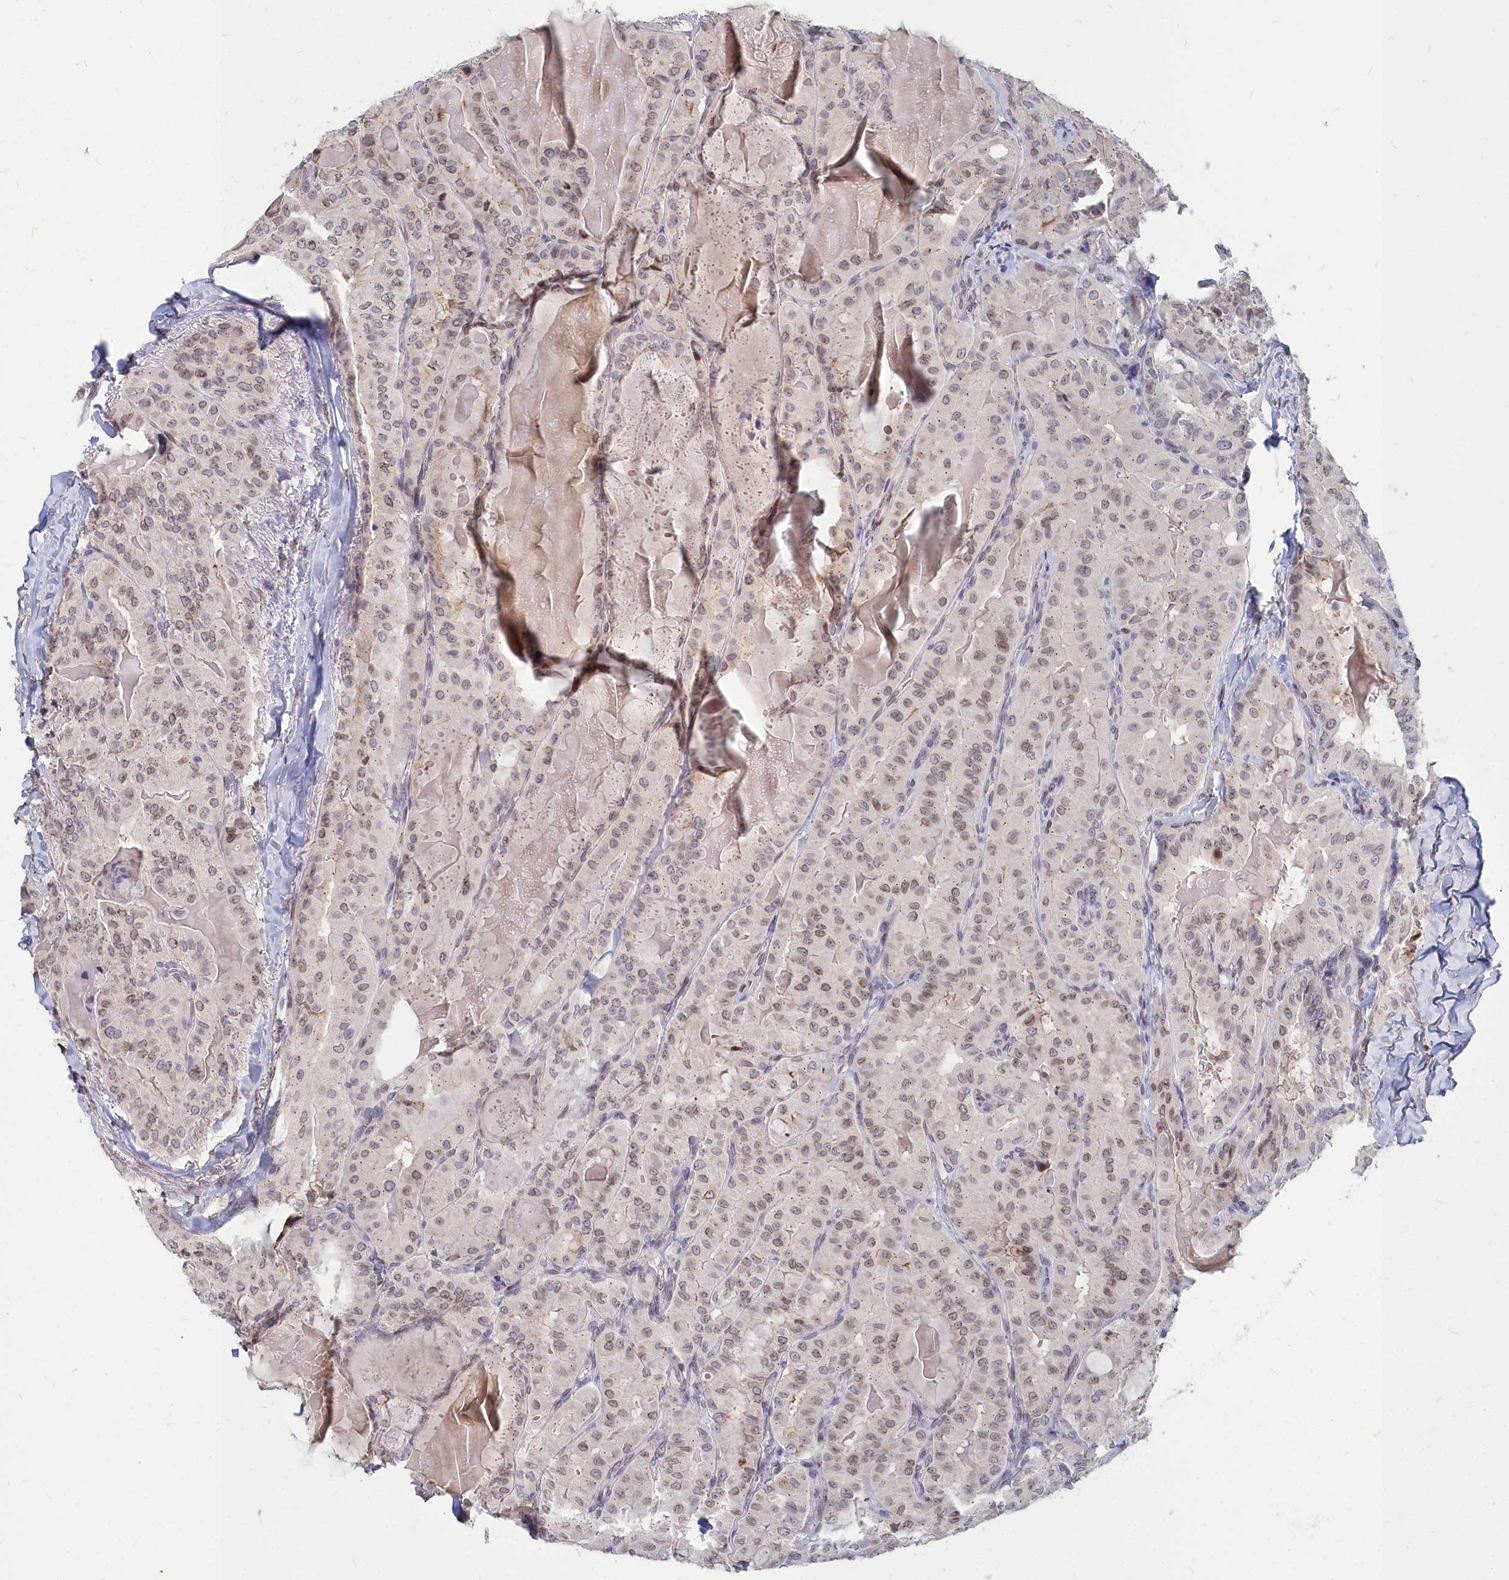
{"staining": {"intensity": "weak", "quantity": ">75%", "location": "cytoplasmic/membranous,nuclear"}, "tissue": "thyroid cancer", "cell_type": "Tumor cells", "image_type": "cancer", "snomed": [{"axis": "morphology", "description": "Papillary adenocarcinoma, NOS"}, {"axis": "topography", "description": "Thyroid gland"}], "caption": "Protein staining exhibits weak cytoplasmic/membranous and nuclear staining in approximately >75% of tumor cells in thyroid cancer (papillary adenocarcinoma).", "gene": "NOXA1", "patient": {"sex": "female", "age": 68}}